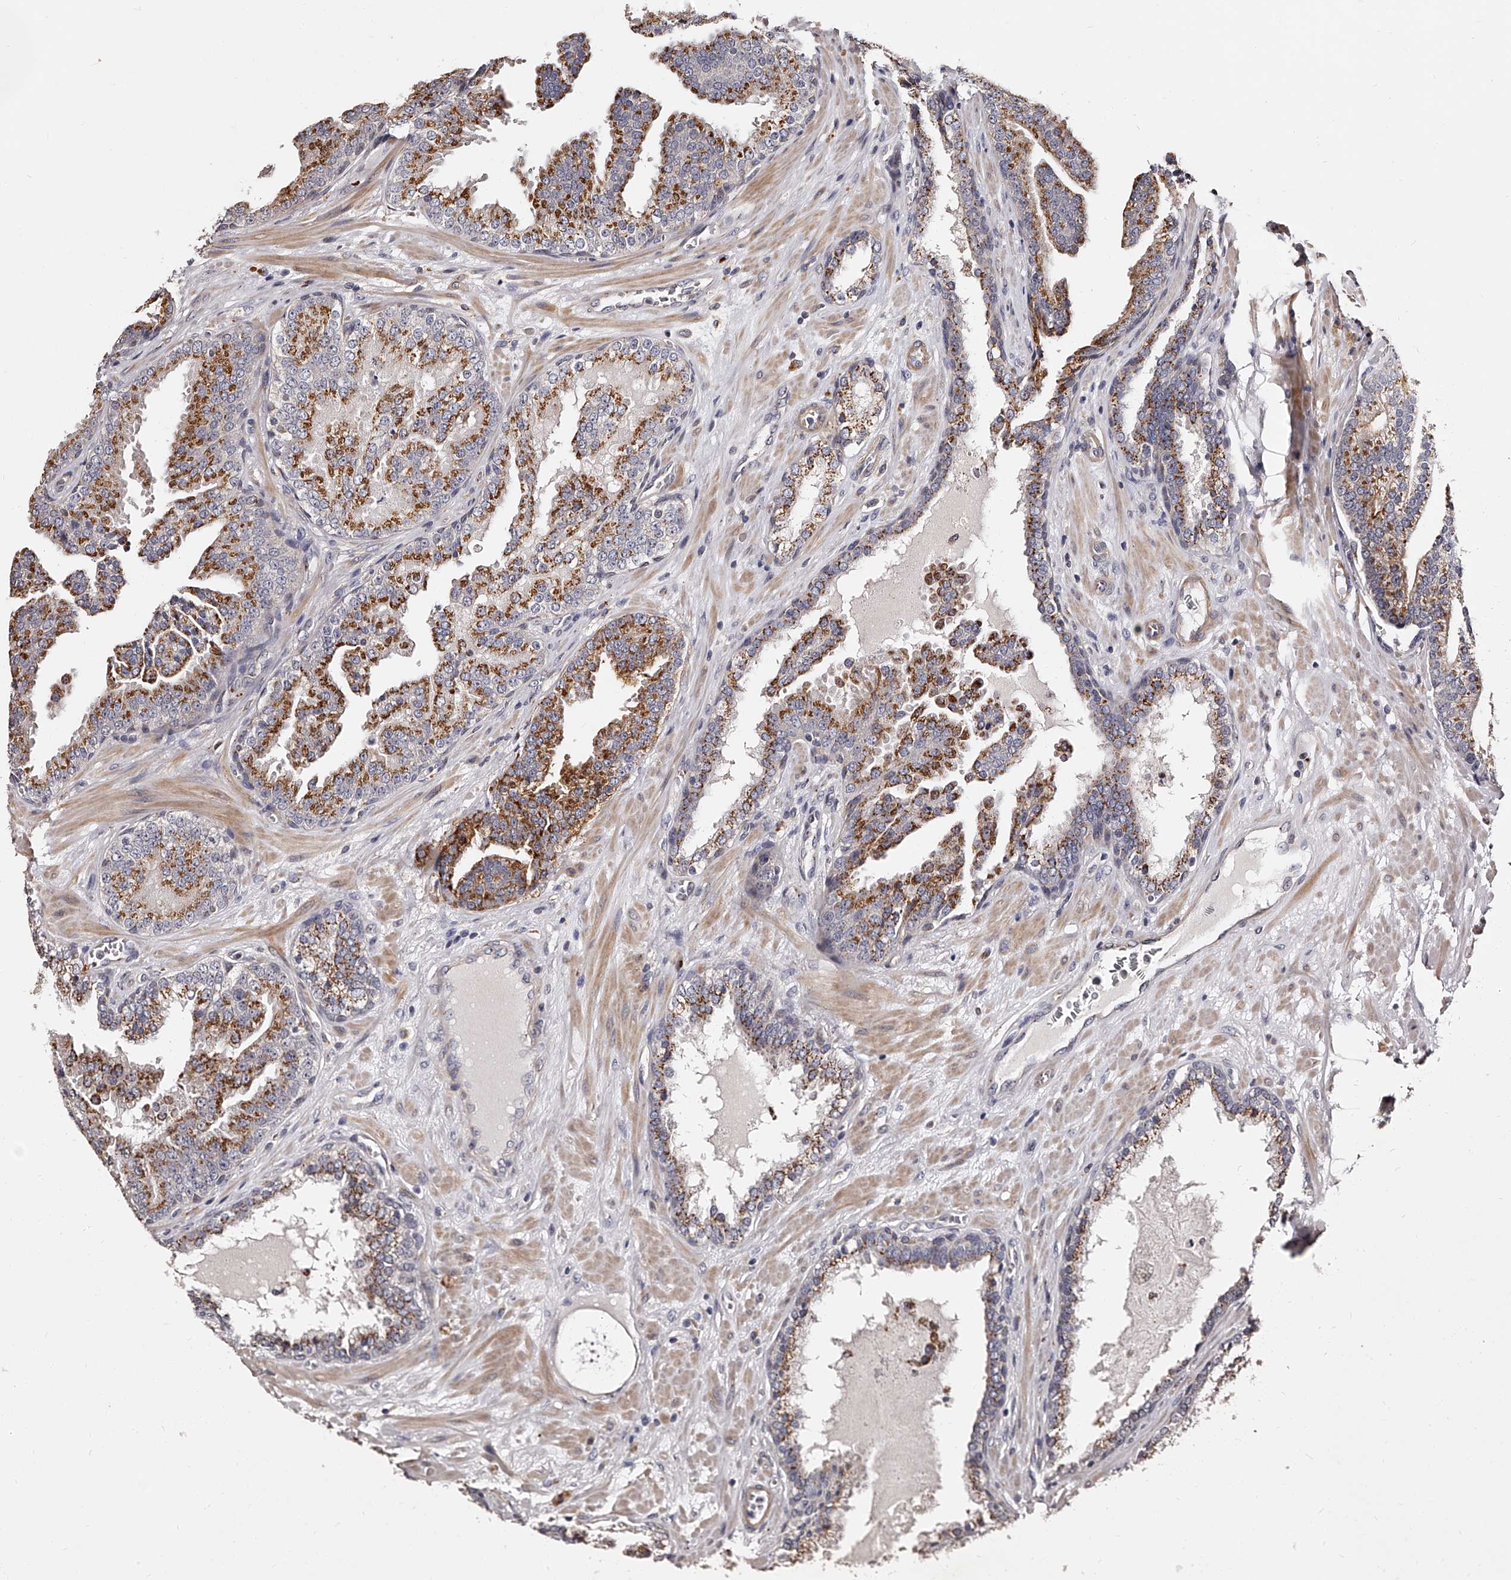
{"staining": {"intensity": "strong", "quantity": "25%-75%", "location": "cytoplasmic/membranous"}, "tissue": "prostate cancer", "cell_type": "Tumor cells", "image_type": "cancer", "snomed": [{"axis": "morphology", "description": "Adenocarcinoma, Low grade"}, {"axis": "topography", "description": "Prostate"}], "caption": "Brown immunohistochemical staining in adenocarcinoma (low-grade) (prostate) demonstrates strong cytoplasmic/membranous positivity in approximately 25%-75% of tumor cells.", "gene": "RSC1A1", "patient": {"sex": "male", "age": 67}}